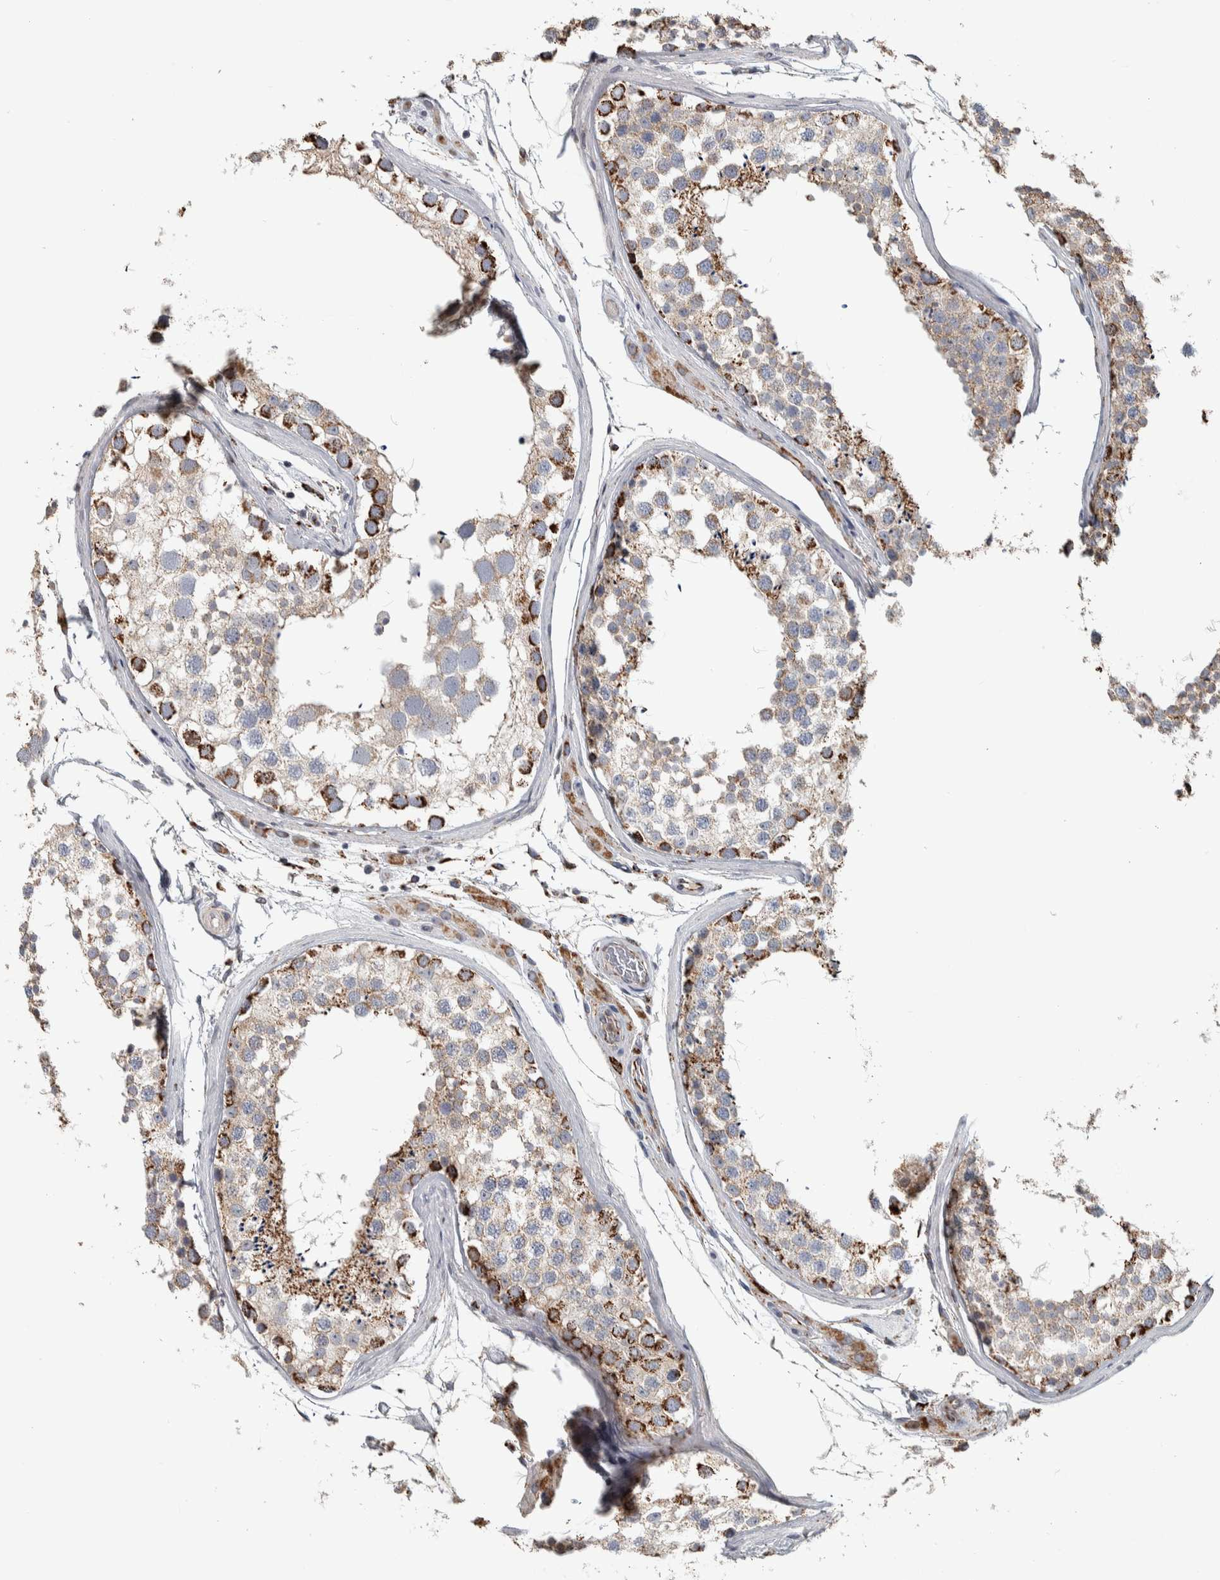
{"staining": {"intensity": "strong", "quantity": "<25%", "location": "cytoplasmic/membranous"}, "tissue": "testis", "cell_type": "Cells in seminiferous ducts", "image_type": "normal", "snomed": [{"axis": "morphology", "description": "Normal tissue, NOS"}, {"axis": "topography", "description": "Testis"}], "caption": "High-magnification brightfield microscopy of benign testis stained with DAB (brown) and counterstained with hematoxylin (blue). cells in seminiferous ducts exhibit strong cytoplasmic/membranous expression is present in approximately<25% of cells.", "gene": "FAM78A", "patient": {"sex": "male", "age": 46}}